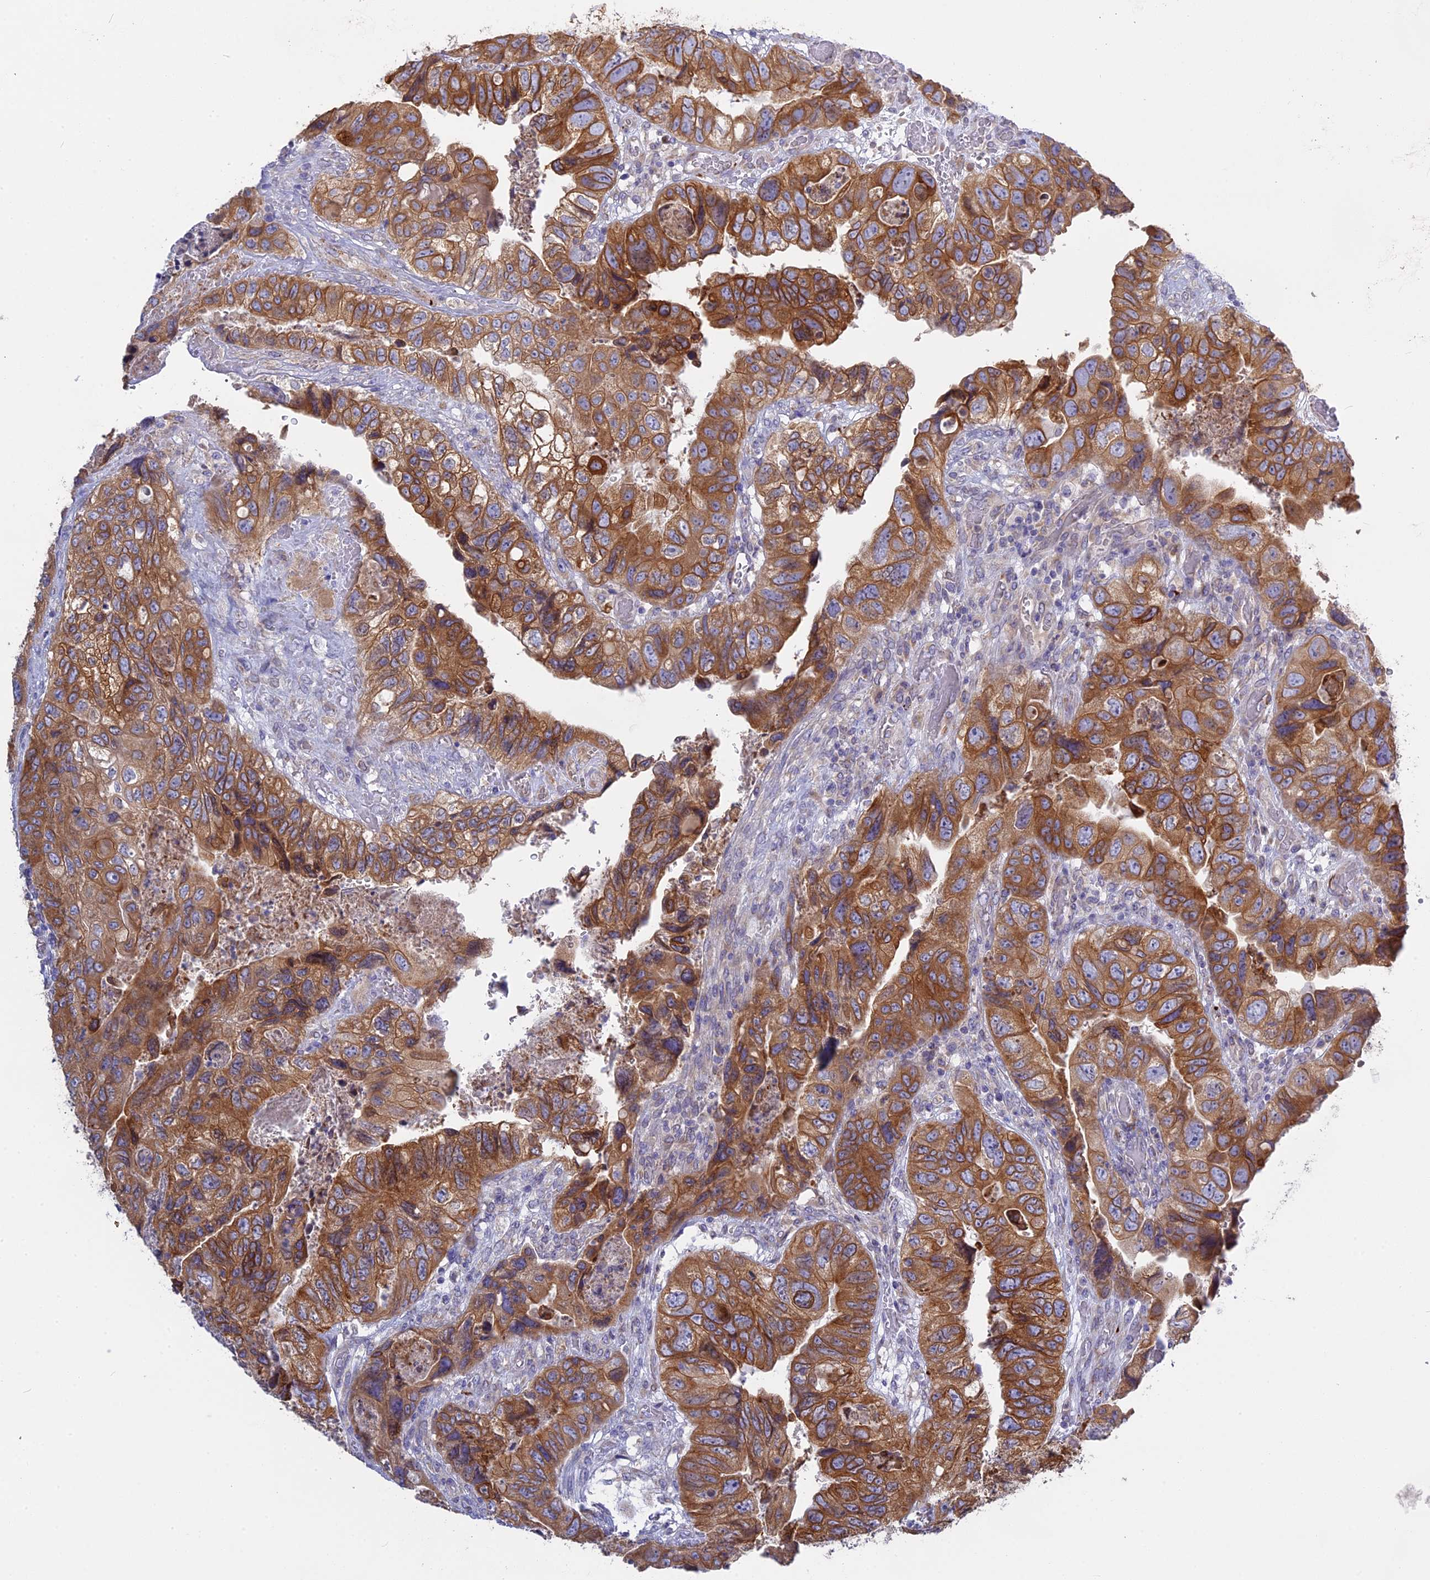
{"staining": {"intensity": "moderate", "quantity": ">75%", "location": "cytoplasmic/membranous"}, "tissue": "colorectal cancer", "cell_type": "Tumor cells", "image_type": "cancer", "snomed": [{"axis": "morphology", "description": "Adenocarcinoma, NOS"}, {"axis": "topography", "description": "Rectum"}], "caption": "Tumor cells show medium levels of moderate cytoplasmic/membranous positivity in about >75% of cells in colorectal adenocarcinoma.", "gene": "TLCD1", "patient": {"sex": "male", "age": 63}}